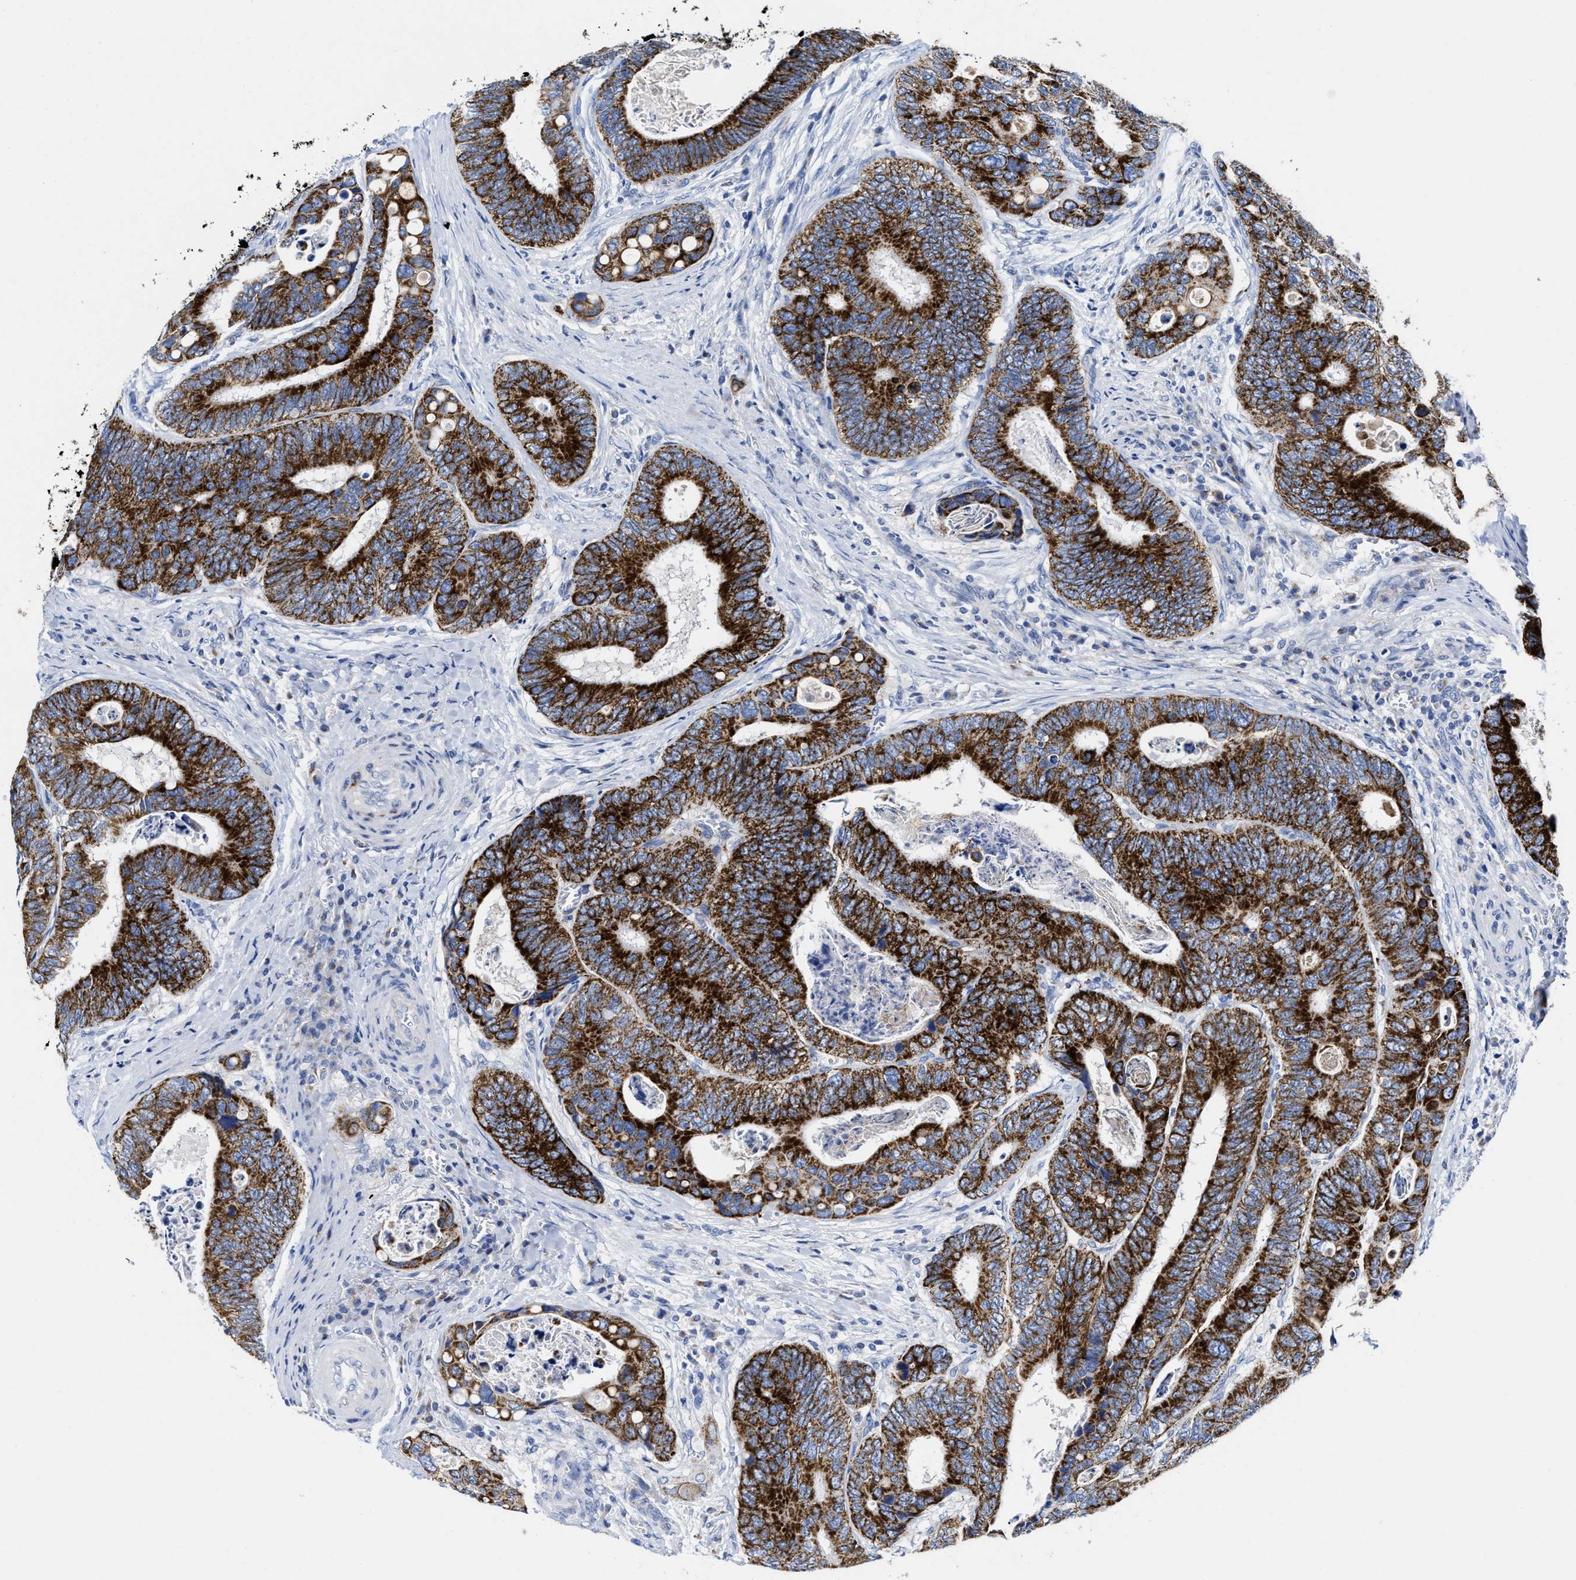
{"staining": {"intensity": "strong", "quantity": ">75%", "location": "cytoplasmic/membranous"}, "tissue": "colorectal cancer", "cell_type": "Tumor cells", "image_type": "cancer", "snomed": [{"axis": "morphology", "description": "Inflammation, NOS"}, {"axis": "morphology", "description": "Adenocarcinoma, NOS"}, {"axis": "topography", "description": "Colon"}], "caption": "IHC (DAB) staining of human colorectal adenocarcinoma reveals strong cytoplasmic/membranous protein positivity in approximately >75% of tumor cells.", "gene": "TBRG4", "patient": {"sex": "male", "age": 72}}